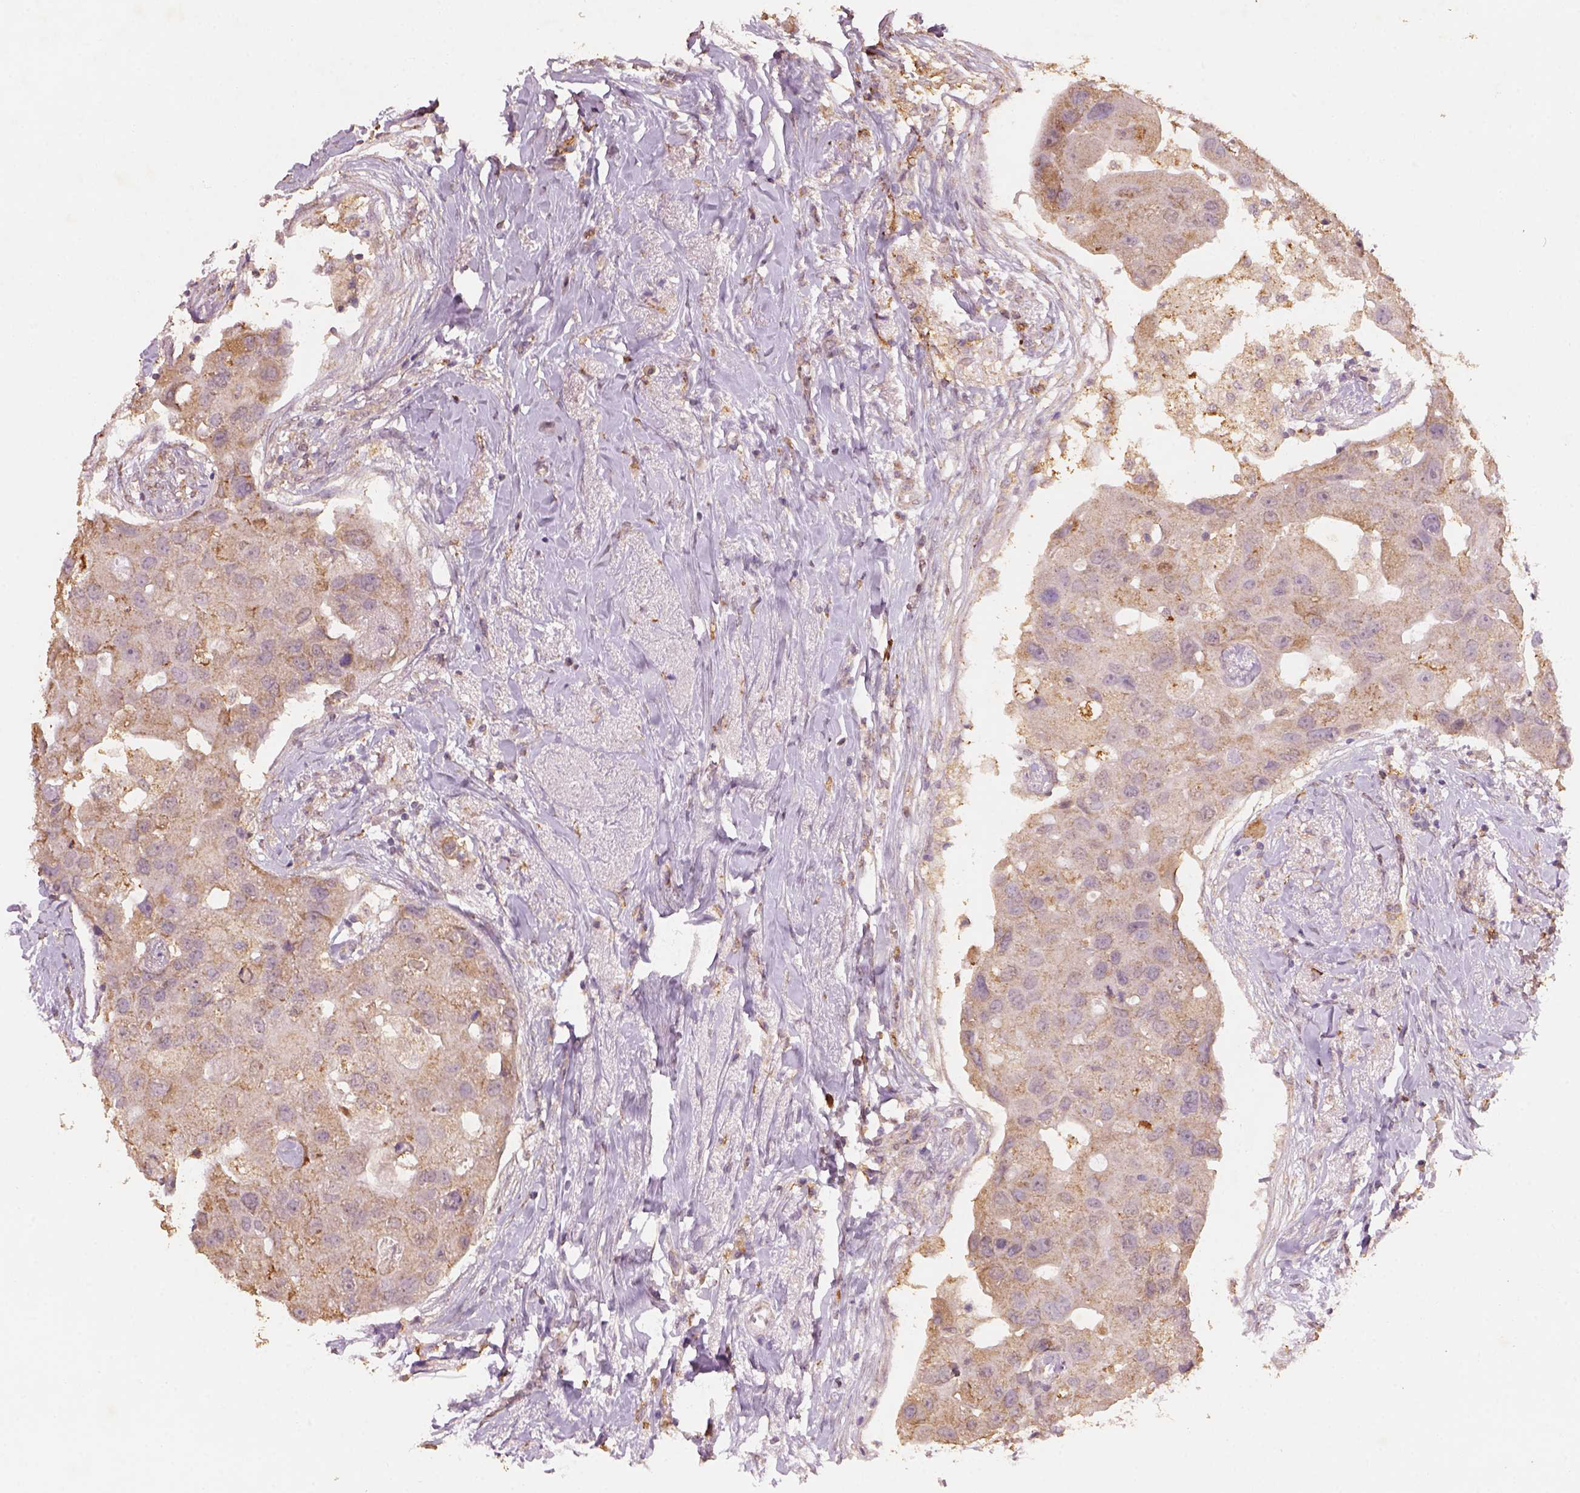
{"staining": {"intensity": "moderate", "quantity": "<25%", "location": "cytoplasmic/membranous"}, "tissue": "breast cancer", "cell_type": "Tumor cells", "image_type": "cancer", "snomed": [{"axis": "morphology", "description": "Duct carcinoma"}, {"axis": "topography", "description": "Breast"}], "caption": "Human intraductal carcinoma (breast) stained with a protein marker exhibits moderate staining in tumor cells.", "gene": "AP2B1", "patient": {"sex": "female", "age": 43}}